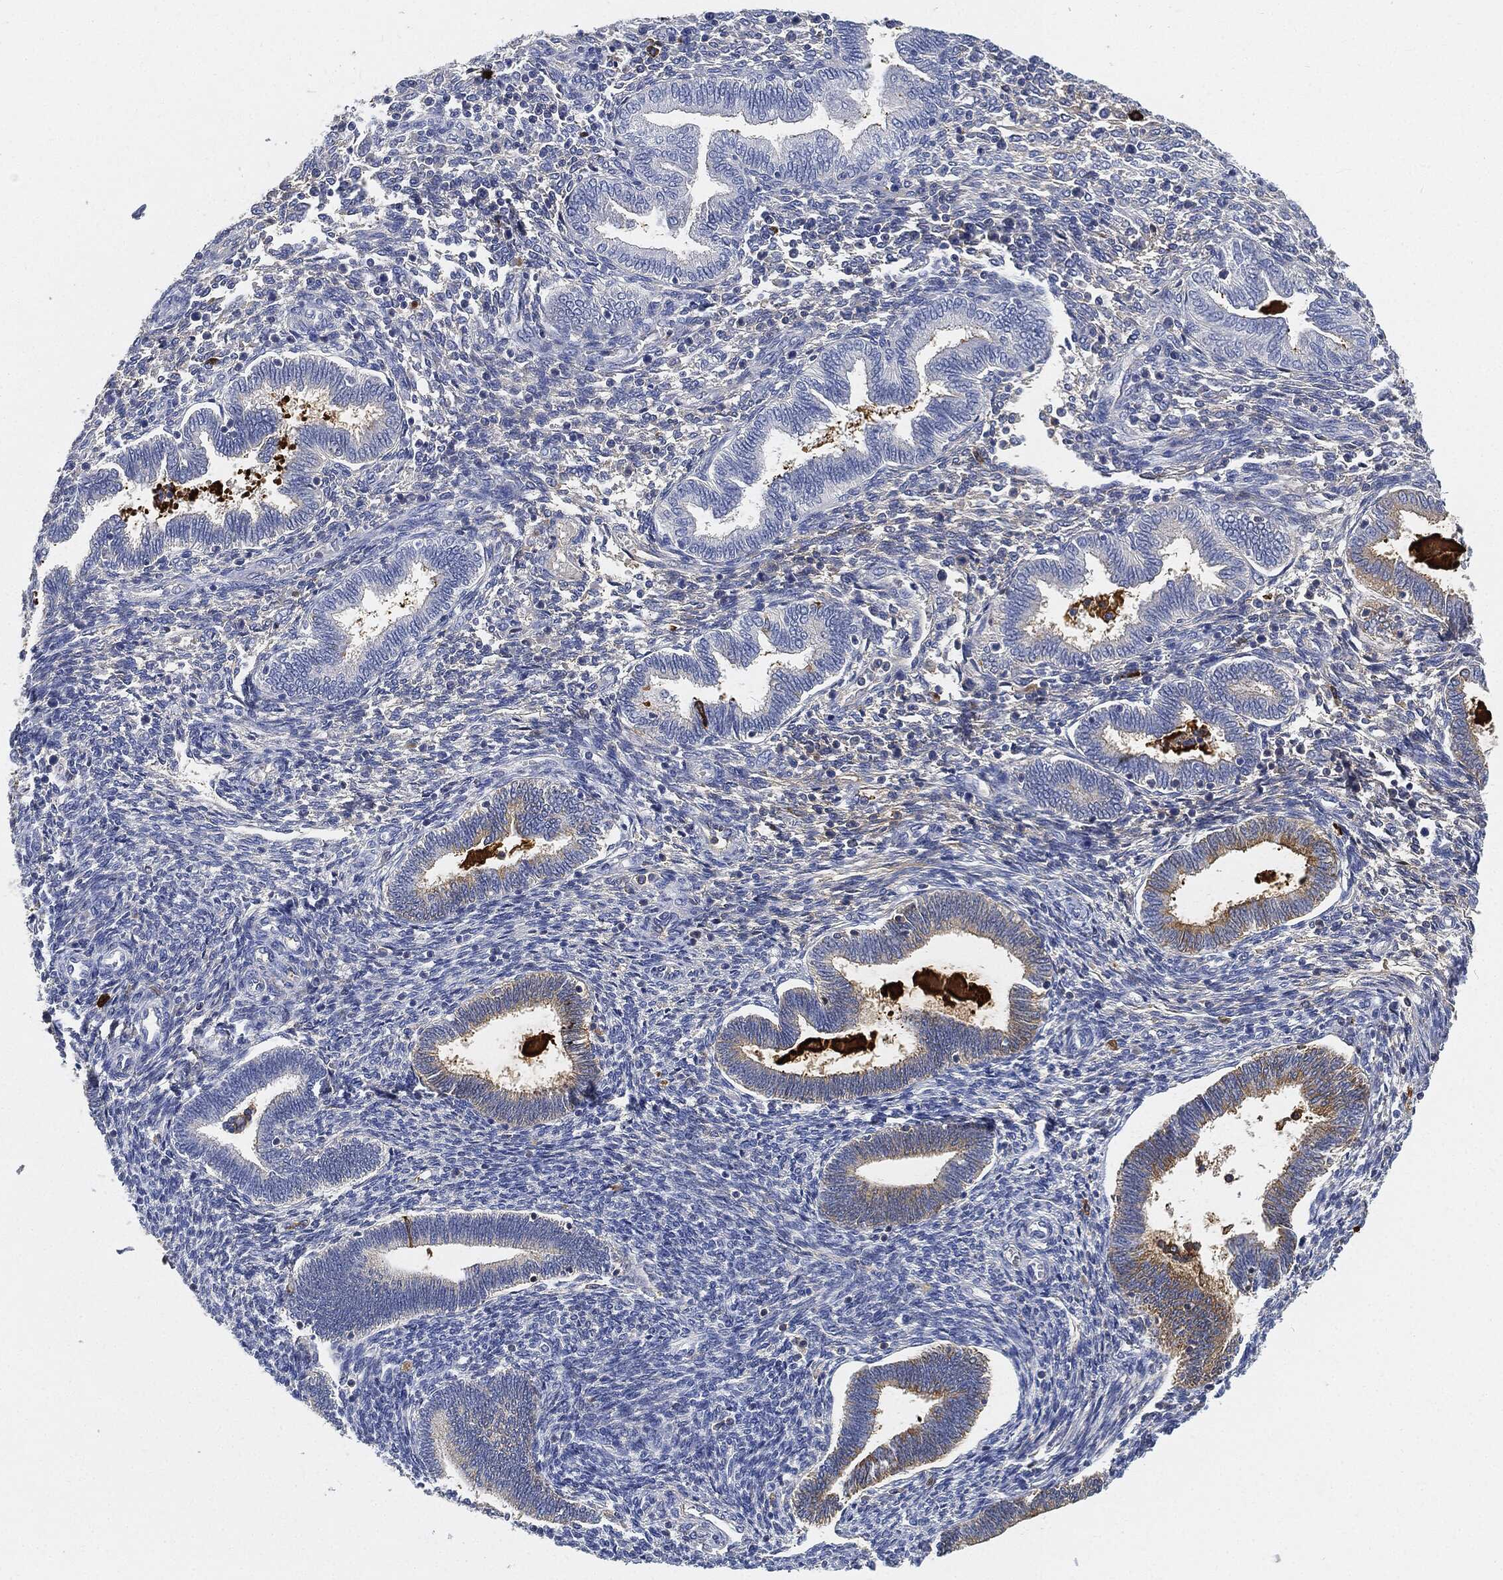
{"staining": {"intensity": "negative", "quantity": "none", "location": "none"}, "tissue": "endometrium", "cell_type": "Cells in endometrial stroma", "image_type": "normal", "snomed": [{"axis": "morphology", "description": "Normal tissue, NOS"}, {"axis": "topography", "description": "Endometrium"}], "caption": "DAB (3,3'-diaminobenzidine) immunohistochemical staining of benign human endometrium reveals no significant expression in cells in endometrial stroma.", "gene": "IGLV6", "patient": {"sex": "female", "age": 42}}